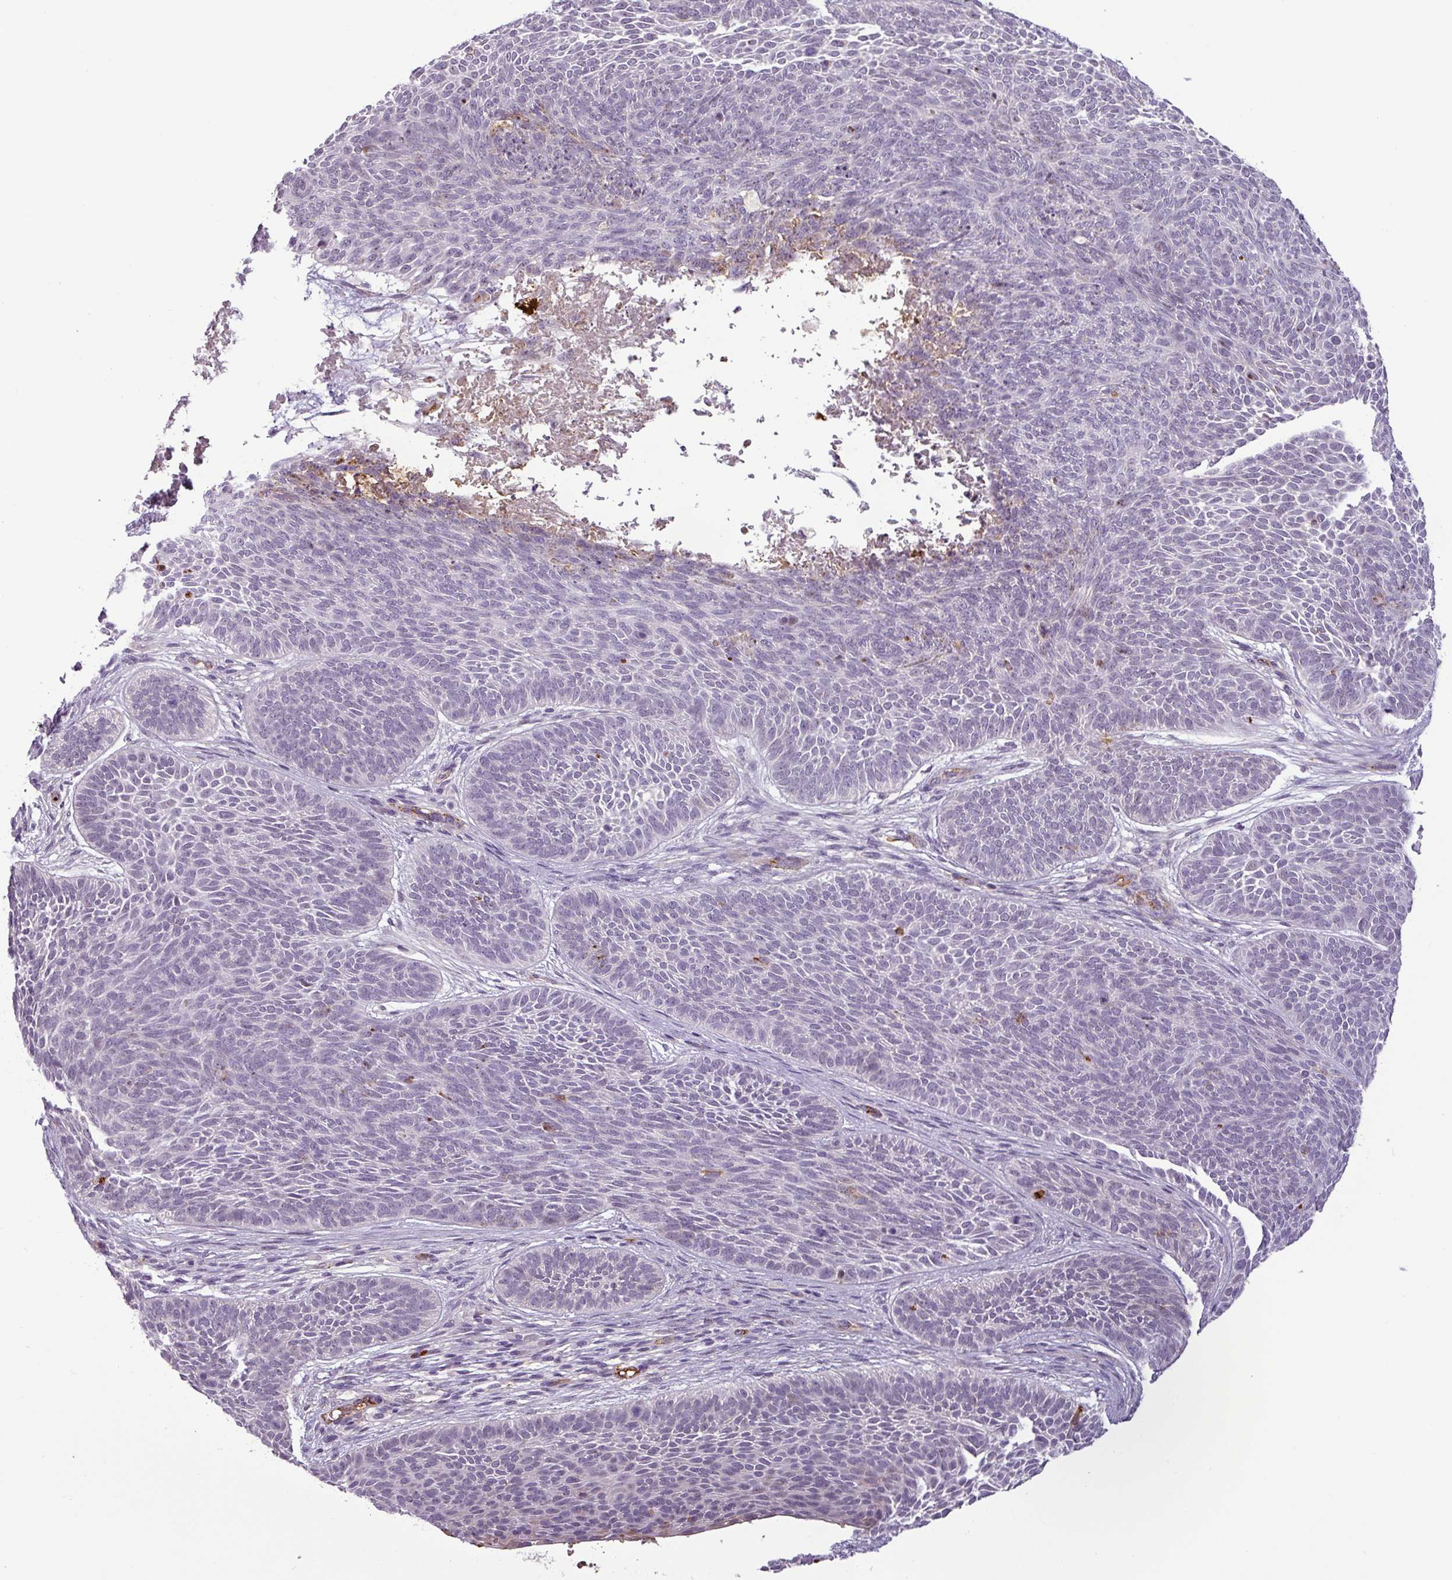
{"staining": {"intensity": "negative", "quantity": "none", "location": "none"}, "tissue": "skin cancer", "cell_type": "Tumor cells", "image_type": "cancer", "snomed": [{"axis": "morphology", "description": "Basal cell carcinoma"}, {"axis": "topography", "description": "Skin"}], "caption": "Immunohistochemistry histopathology image of skin cancer (basal cell carcinoma) stained for a protein (brown), which exhibits no positivity in tumor cells.", "gene": "APOC1", "patient": {"sex": "male", "age": 85}}